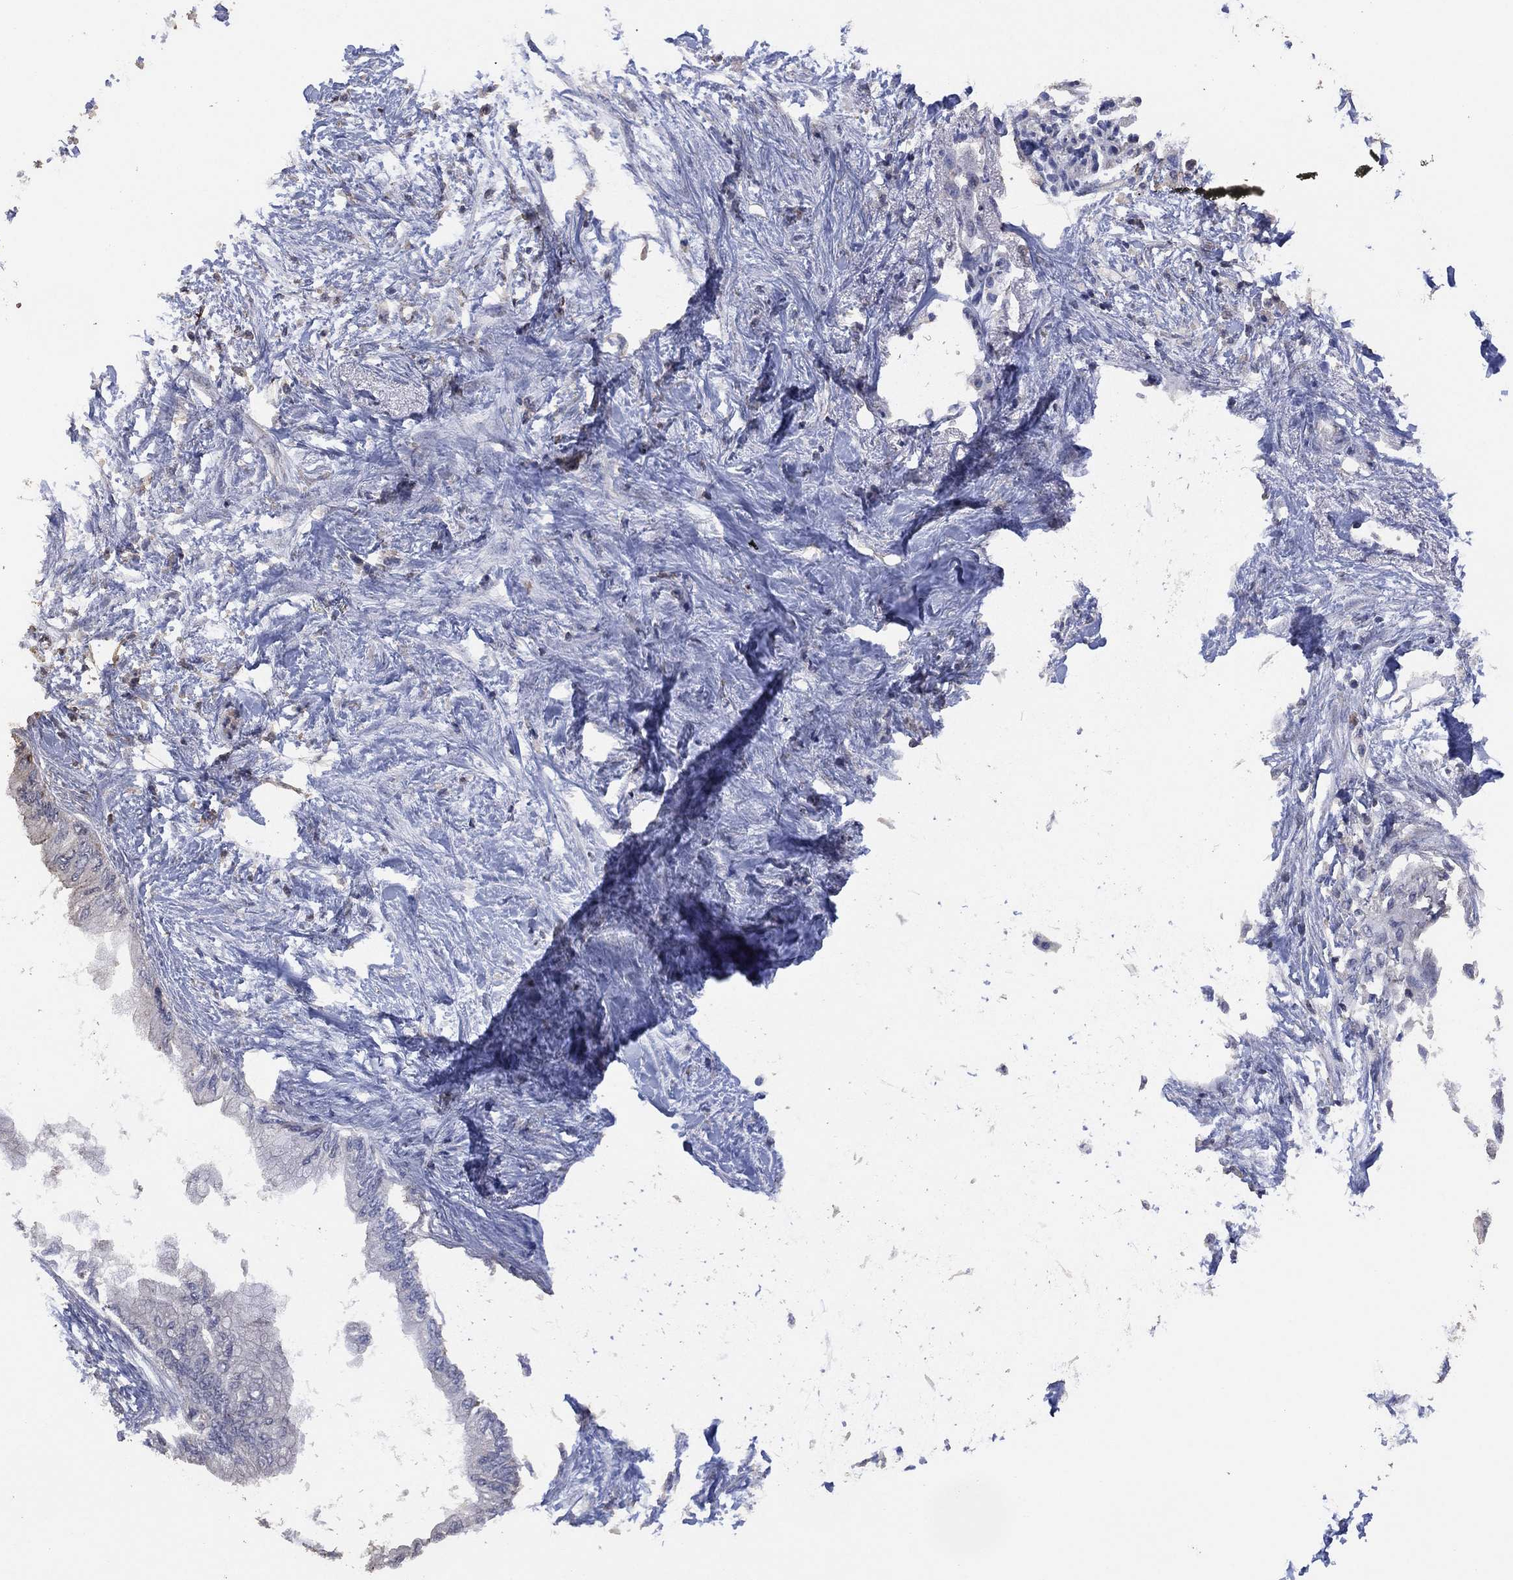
{"staining": {"intensity": "negative", "quantity": "none", "location": "none"}, "tissue": "pancreatic cancer", "cell_type": "Tumor cells", "image_type": "cancer", "snomed": [{"axis": "morphology", "description": "Normal tissue, NOS"}, {"axis": "morphology", "description": "Adenocarcinoma, NOS"}, {"axis": "topography", "description": "Pancreas"}, {"axis": "topography", "description": "Duodenum"}], "caption": "IHC image of pancreatic cancer (adenocarcinoma) stained for a protein (brown), which displays no staining in tumor cells.", "gene": "ADPRHL1", "patient": {"sex": "female", "age": 60}}